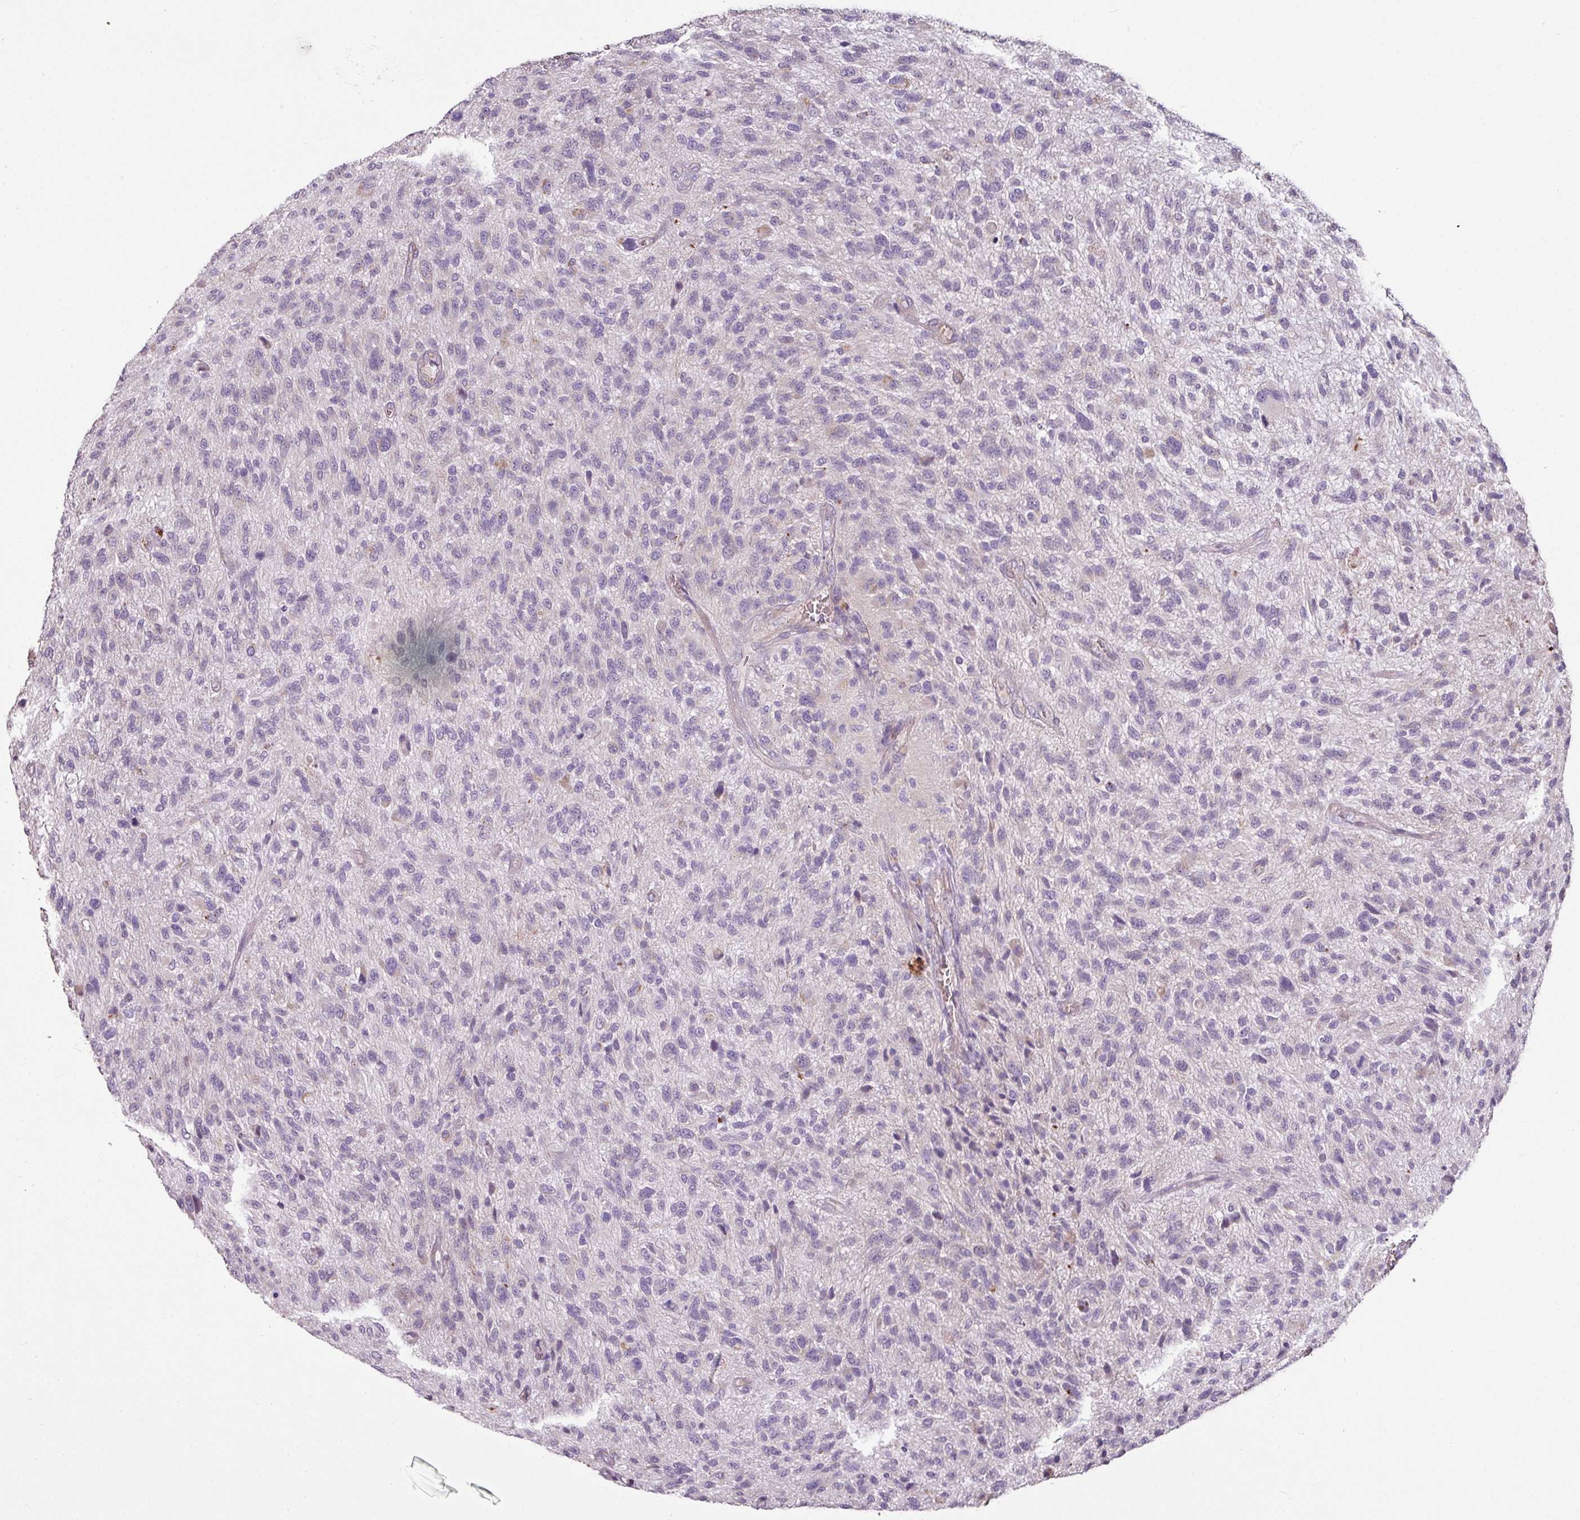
{"staining": {"intensity": "negative", "quantity": "none", "location": "none"}, "tissue": "glioma", "cell_type": "Tumor cells", "image_type": "cancer", "snomed": [{"axis": "morphology", "description": "Glioma, malignant, High grade"}, {"axis": "topography", "description": "Brain"}], "caption": "Immunohistochemical staining of human high-grade glioma (malignant) reveals no significant staining in tumor cells.", "gene": "NHSL2", "patient": {"sex": "male", "age": 47}}